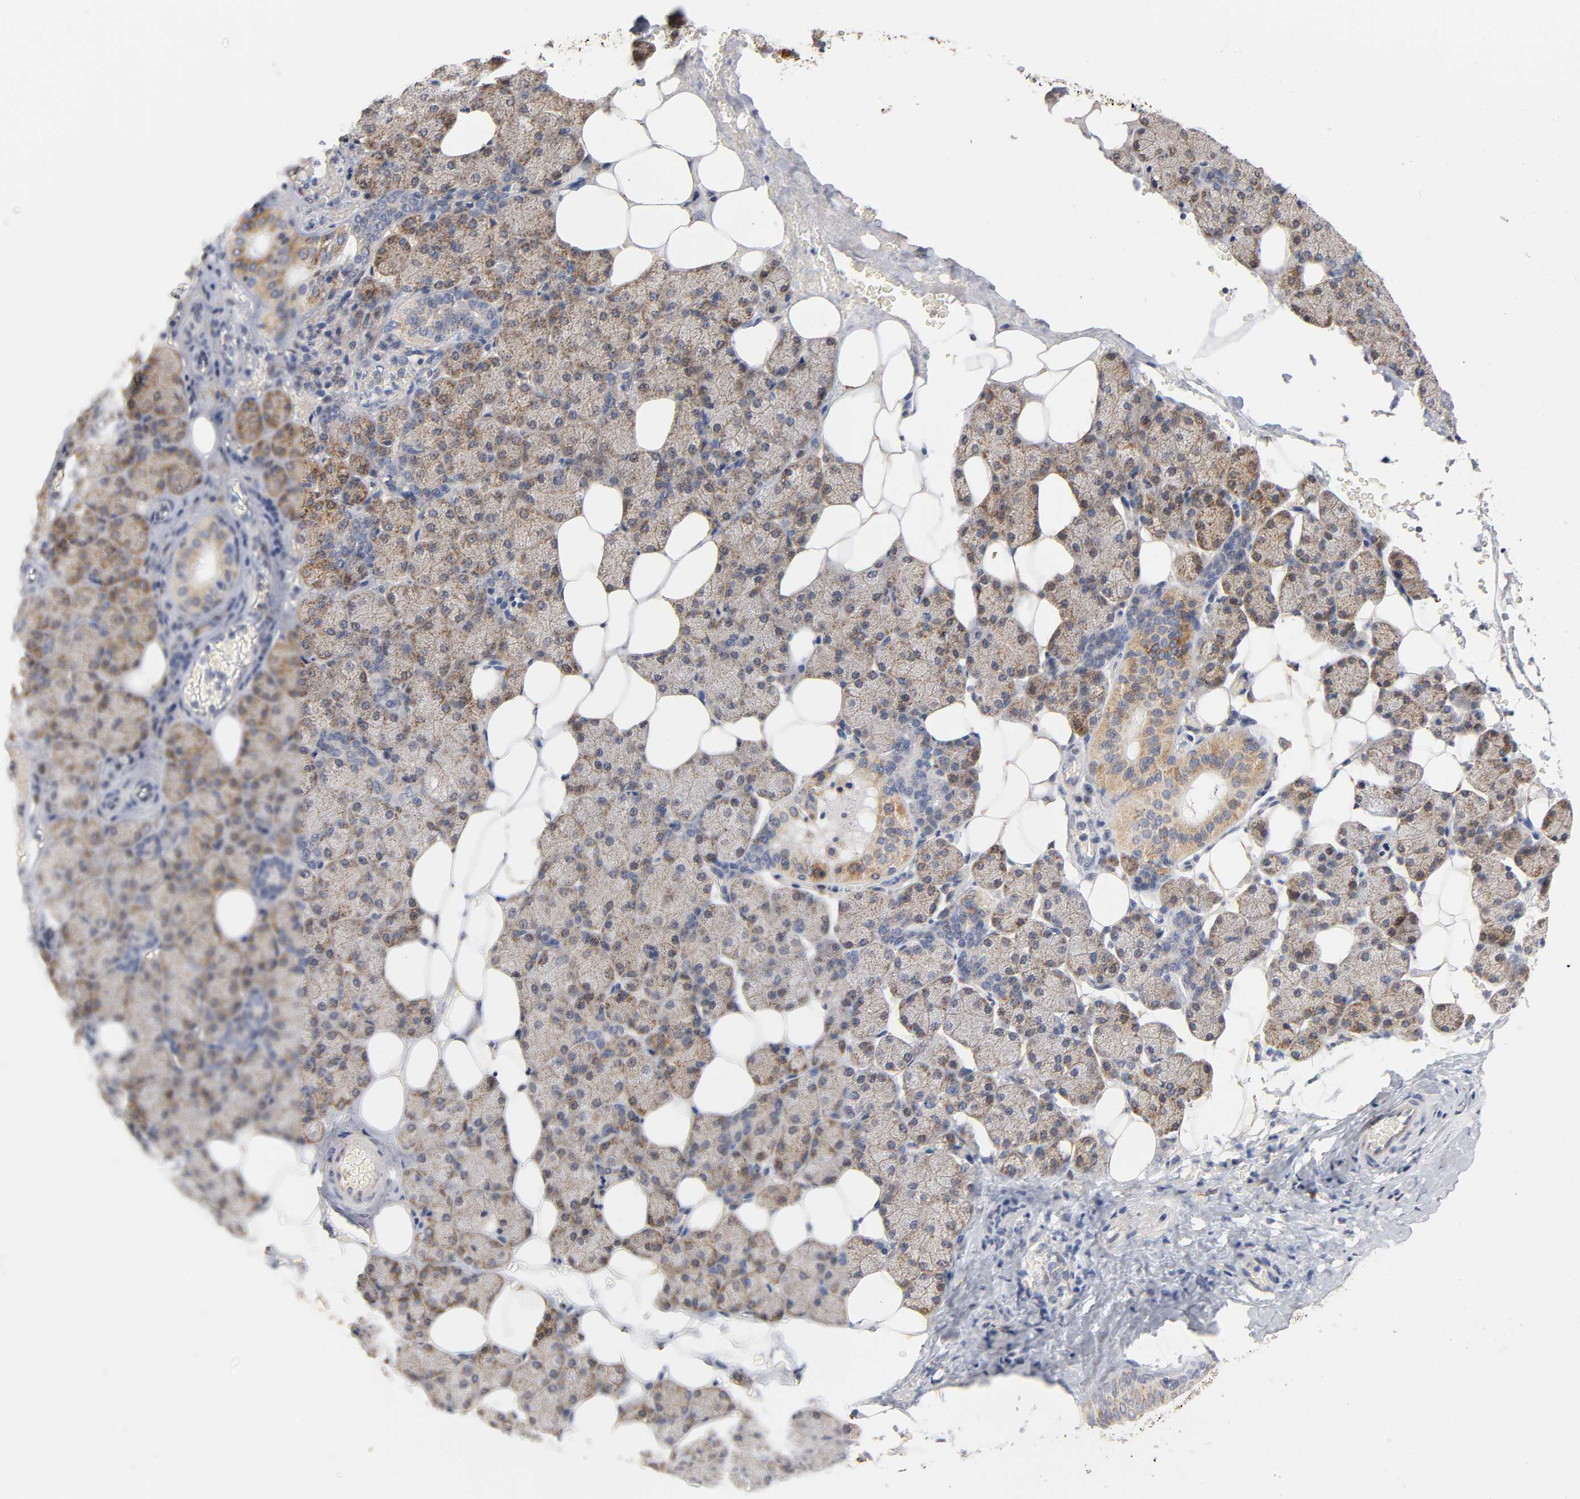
{"staining": {"intensity": "moderate", "quantity": "25%-75%", "location": "cytoplasmic/membranous"}, "tissue": "salivary gland", "cell_type": "Glandular cells", "image_type": "normal", "snomed": [{"axis": "morphology", "description": "Normal tissue, NOS"}, {"axis": "topography", "description": "Lymph node"}, {"axis": "topography", "description": "Salivary gland"}], "caption": "Benign salivary gland was stained to show a protein in brown. There is medium levels of moderate cytoplasmic/membranous expression in about 25%-75% of glandular cells. (DAB = brown stain, brightfield microscopy at high magnification).", "gene": "ISG15", "patient": {"sex": "male", "age": 8}}